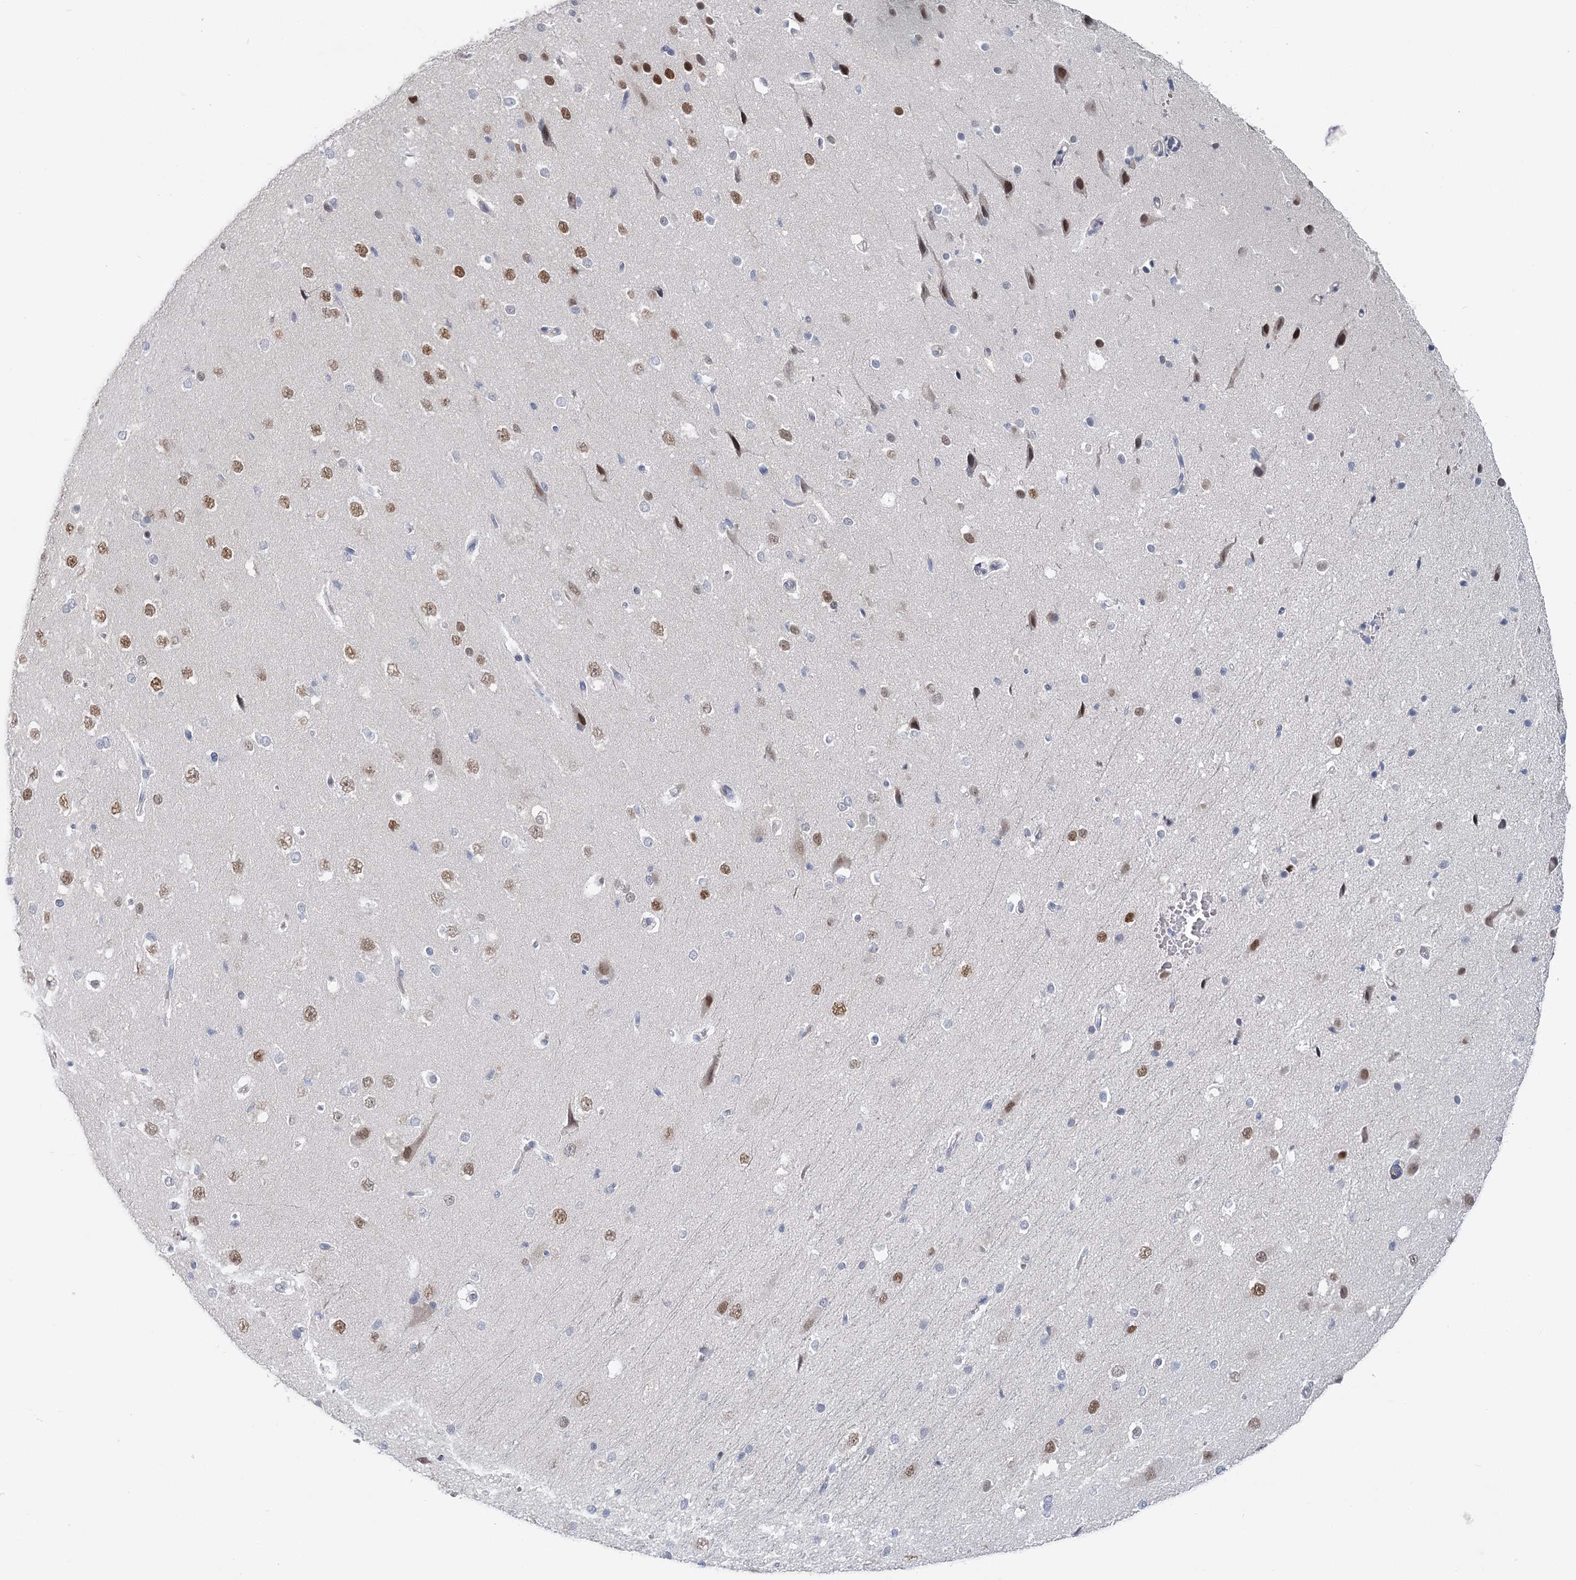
{"staining": {"intensity": "weak", "quantity": ">75%", "location": "cytoplasmic/membranous"}, "tissue": "cerebral cortex", "cell_type": "Endothelial cells", "image_type": "normal", "snomed": [{"axis": "morphology", "description": "Normal tissue, NOS"}, {"axis": "morphology", "description": "Developmental malformation"}, {"axis": "topography", "description": "Cerebral cortex"}], "caption": "A low amount of weak cytoplasmic/membranous staining is seen in approximately >75% of endothelial cells in benign cerebral cortex.", "gene": "USP11", "patient": {"sex": "female", "age": 30}}